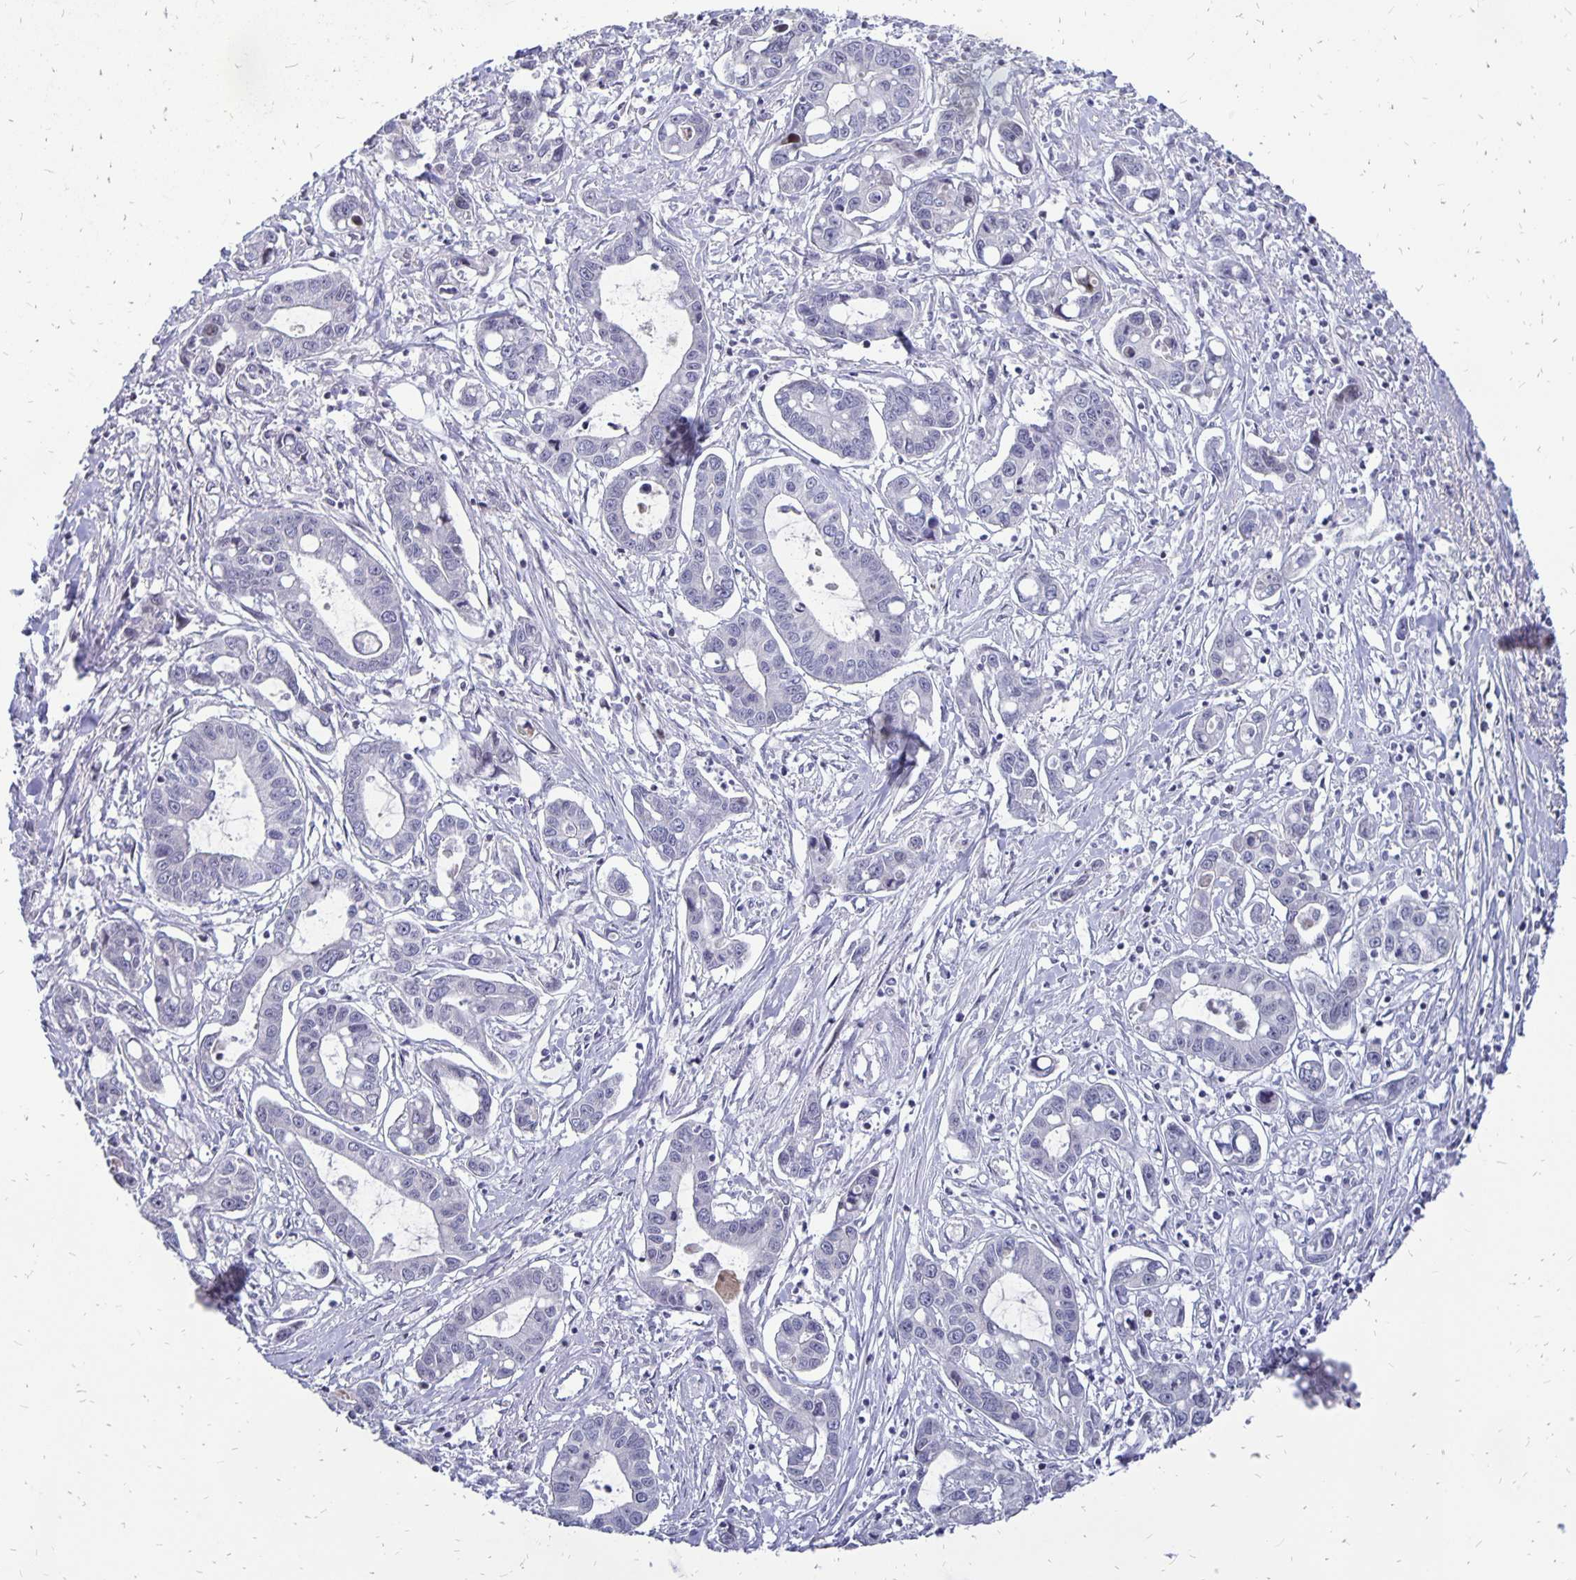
{"staining": {"intensity": "negative", "quantity": "none", "location": "none"}, "tissue": "liver cancer", "cell_type": "Tumor cells", "image_type": "cancer", "snomed": [{"axis": "morphology", "description": "Cholangiocarcinoma"}, {"axis": "topography", "description": "Liver"}], "caption": "IHC micrograph of neoplastic tissue: human liver cholangiocarcinoma stained with DAB (3,3'-diaminobenzidine) exhibits no significant protein staining in tumor cells.", "gene": "DCK", "patient": {"sex": "male", "age": 58}}